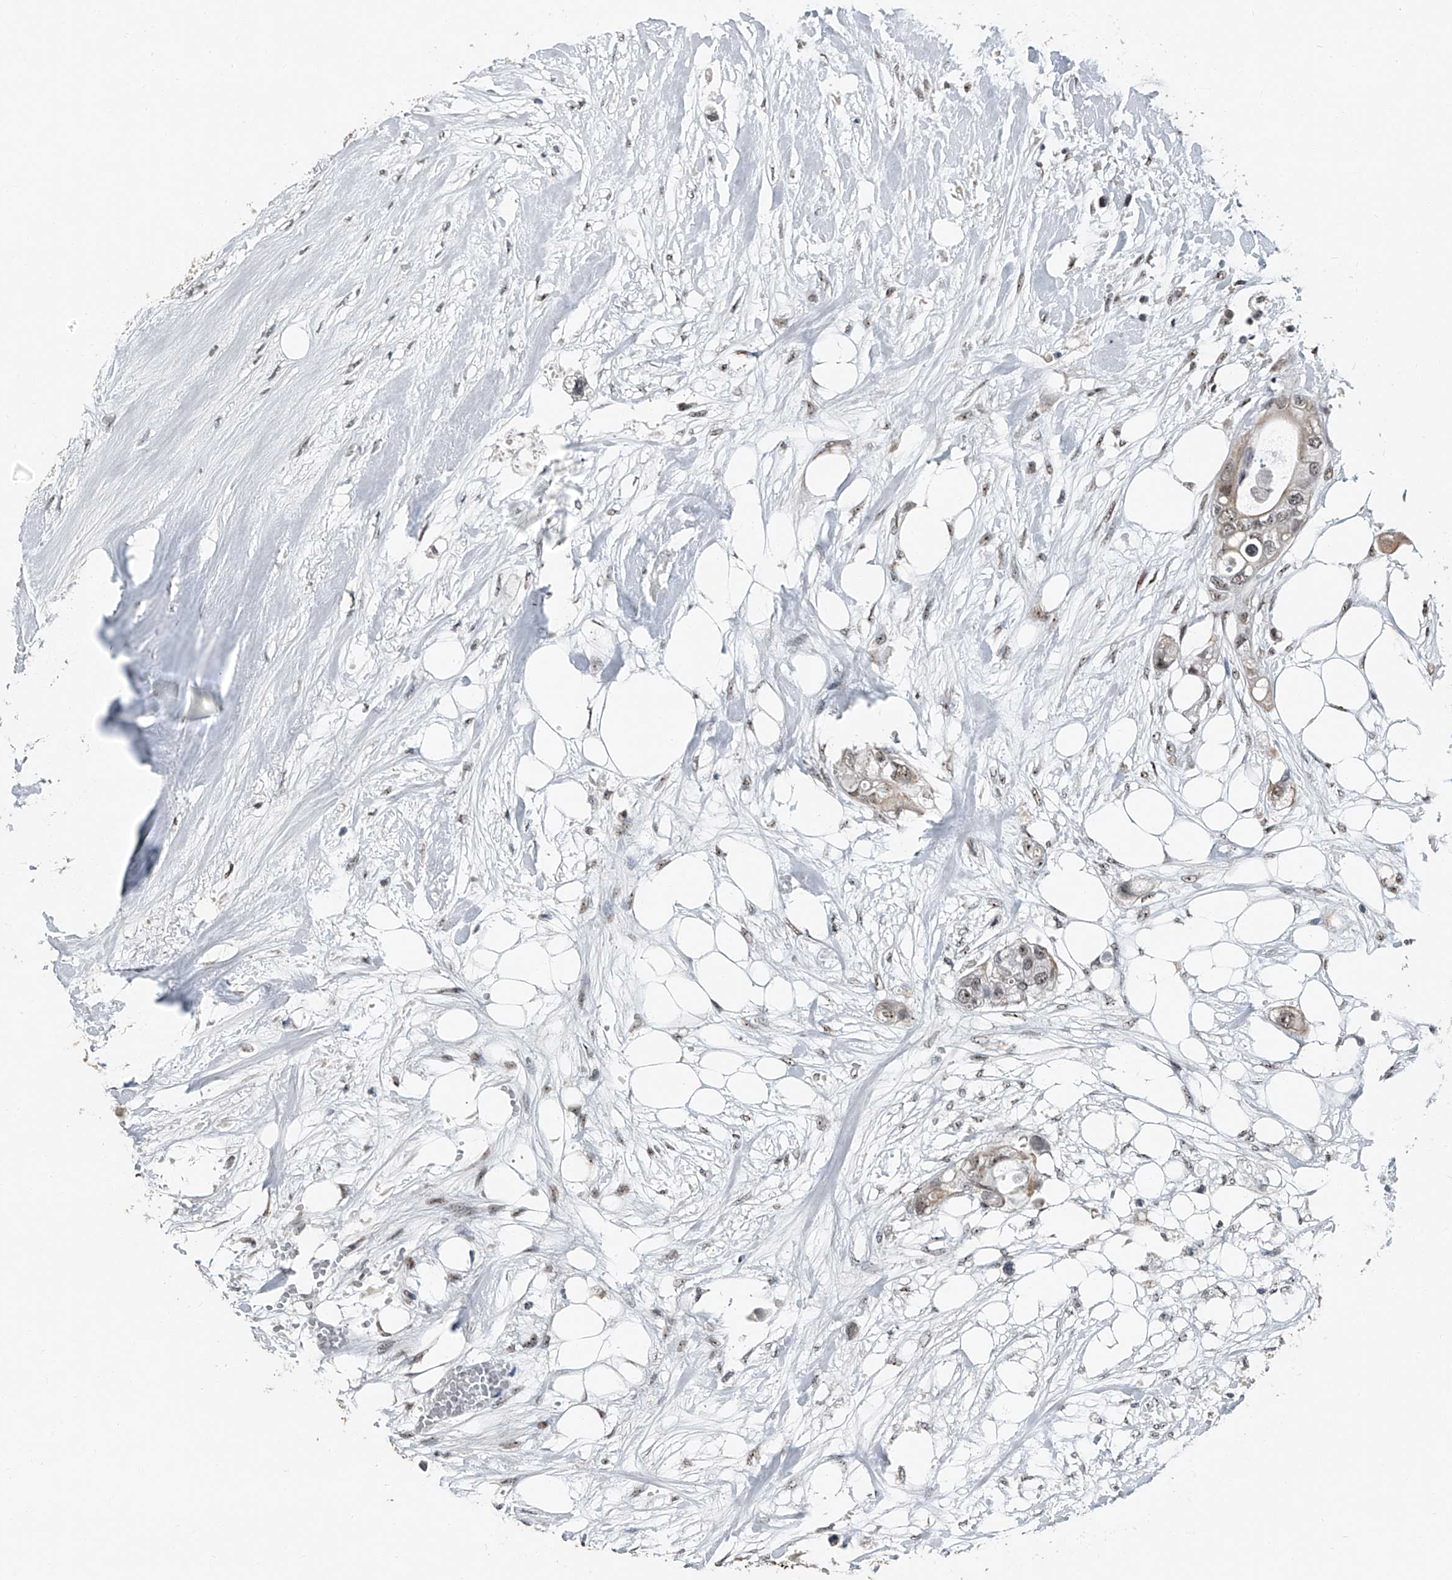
{"staining": {"intensity": "weak", "quantity": ">75%", "location": "nuclear"}, "tissue": "colorectal cancer", "cell_type": "Tumor cells", "image_type": "cancer", "snomed": [{"axis": "morphology", "description": "Adenocarcinoma, NOS"}, {"axis": "topography", "description": "Colon"}], "caption": "Weak nuclear positivity for a protein is appreciated in about >75% of tumor cells of colorectal cancer using immunohistochemistry.", "gene": "TCOF1", "patient": {"sex": "female", "age": 57}}